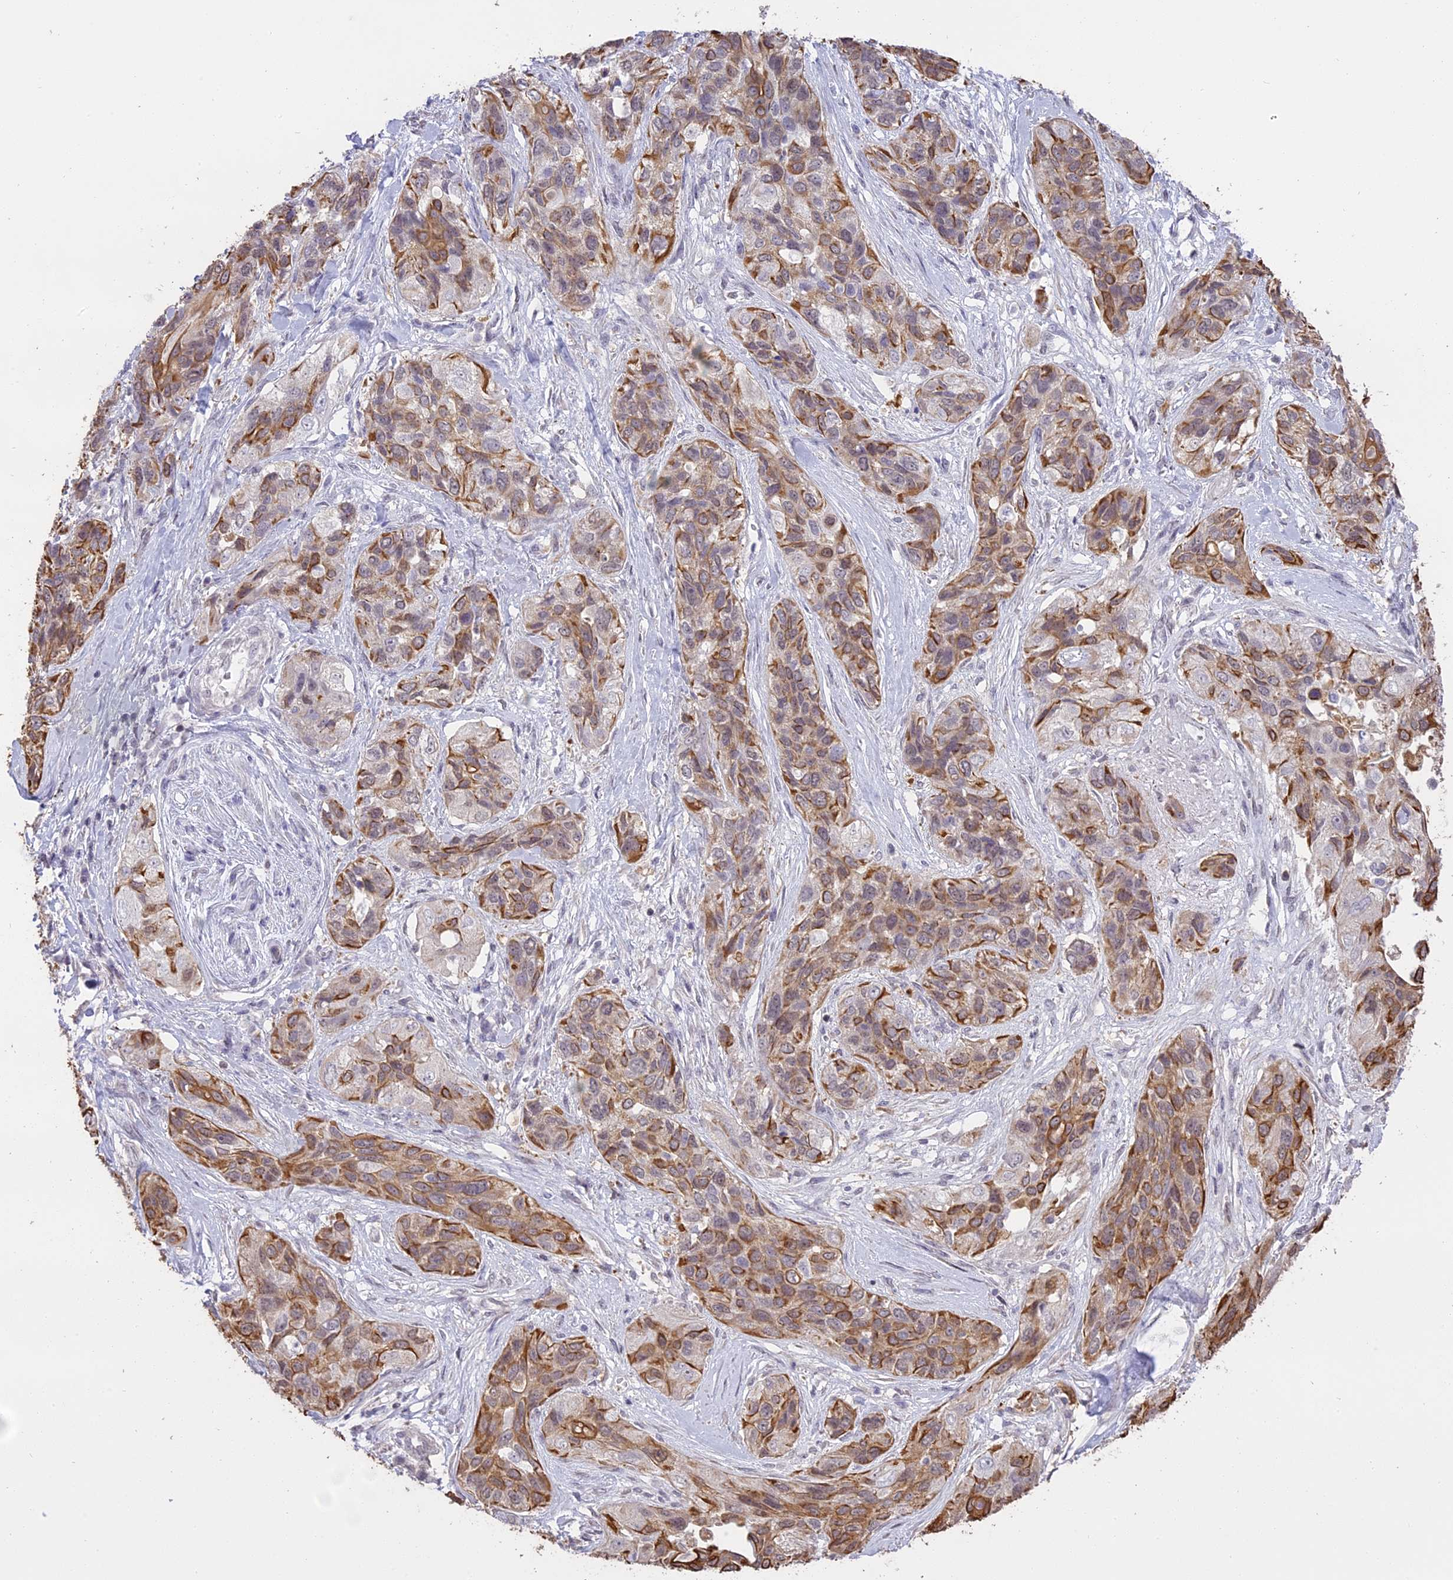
{"staining": {"intensity": "moderate", "quantity": ">75%", "location": "cytoplasmic/membranous"}, "tissue": "lung cancer", "cell_type": "Tumor cells", "image_type": "cancer", "snomed": [{"axis": "morphology", "description": "Squamous cell carcinoma, NOS"}, {"axis": "topography", "description": "Lung"}], "caption": "Brown immunohistochemical staining in lung squamous cell carcinoma reveals moderate cytoplasmic/membranous staining in about >75% of tumor cells. (DAB (3,3'-diaminobenzidine) IHC, brown staining for protein, blue staining for nuclei).", "gene": "TIGD7", "patient": {"sex": "female", "age": 70}}